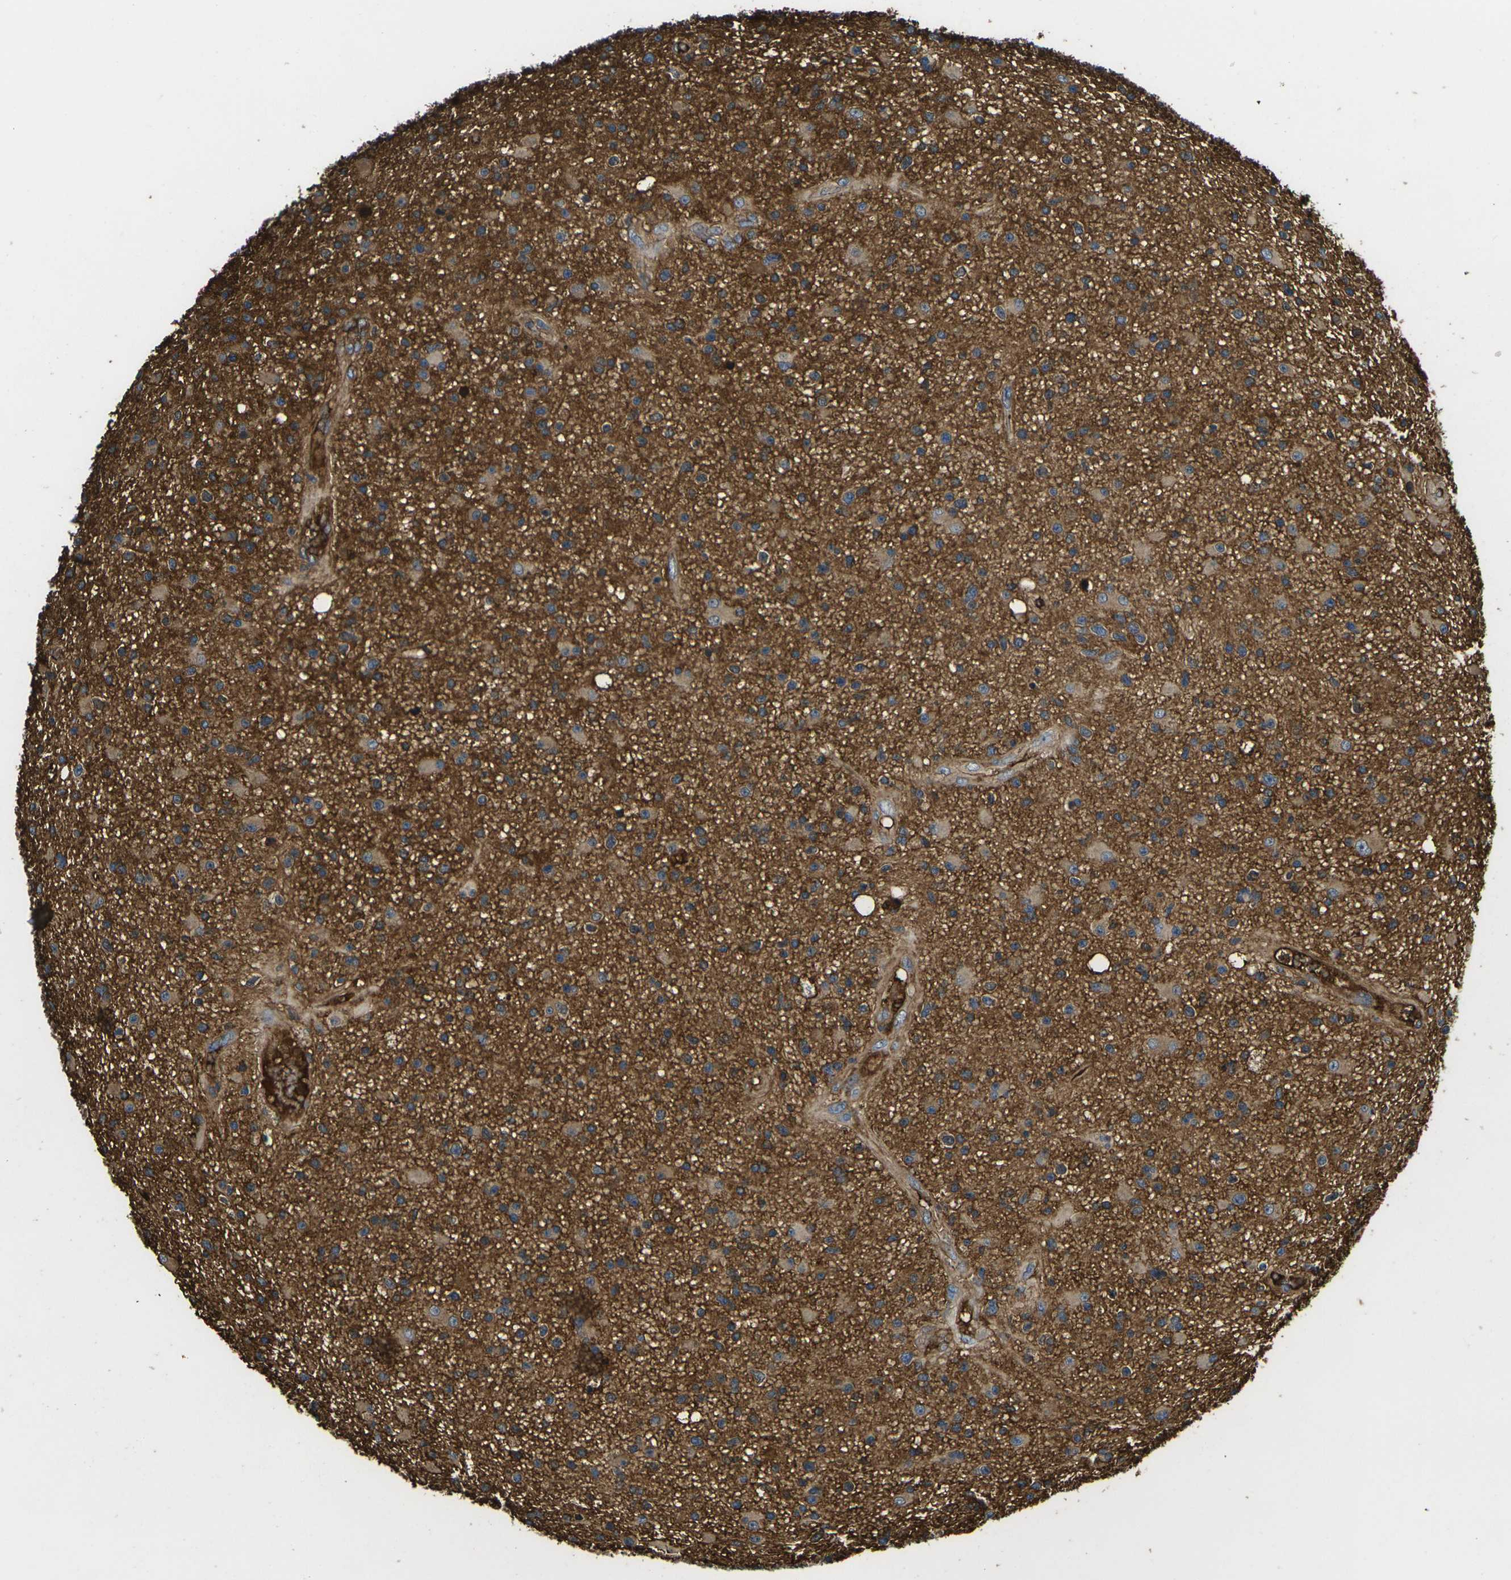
{"staining": {"intensity": "moderate", "quantity": ">75%", "location": "cytoplasmic/membranous"}, "tissue": "glioma", "cell_type": "Tumor cells", "image_type": "cancer", "snomed": [{"axis": "morphology", "description": "Glioma, malignant, High grade"}, {"axis": "topography", "description": "Brain"}], "caption": "IHC photomicrograph of neoplastic tissue: human malignant glioma (high-grade) stained using immunohistochemistry displays medium levels of moderate protein expression localized specifically in the cytoplasmic/membranous of tumor cells, appearing as a cytoplasmic/membranous brown color.", "gene": "HSPG2", "patient": {"sex": "male", "age": 33}}